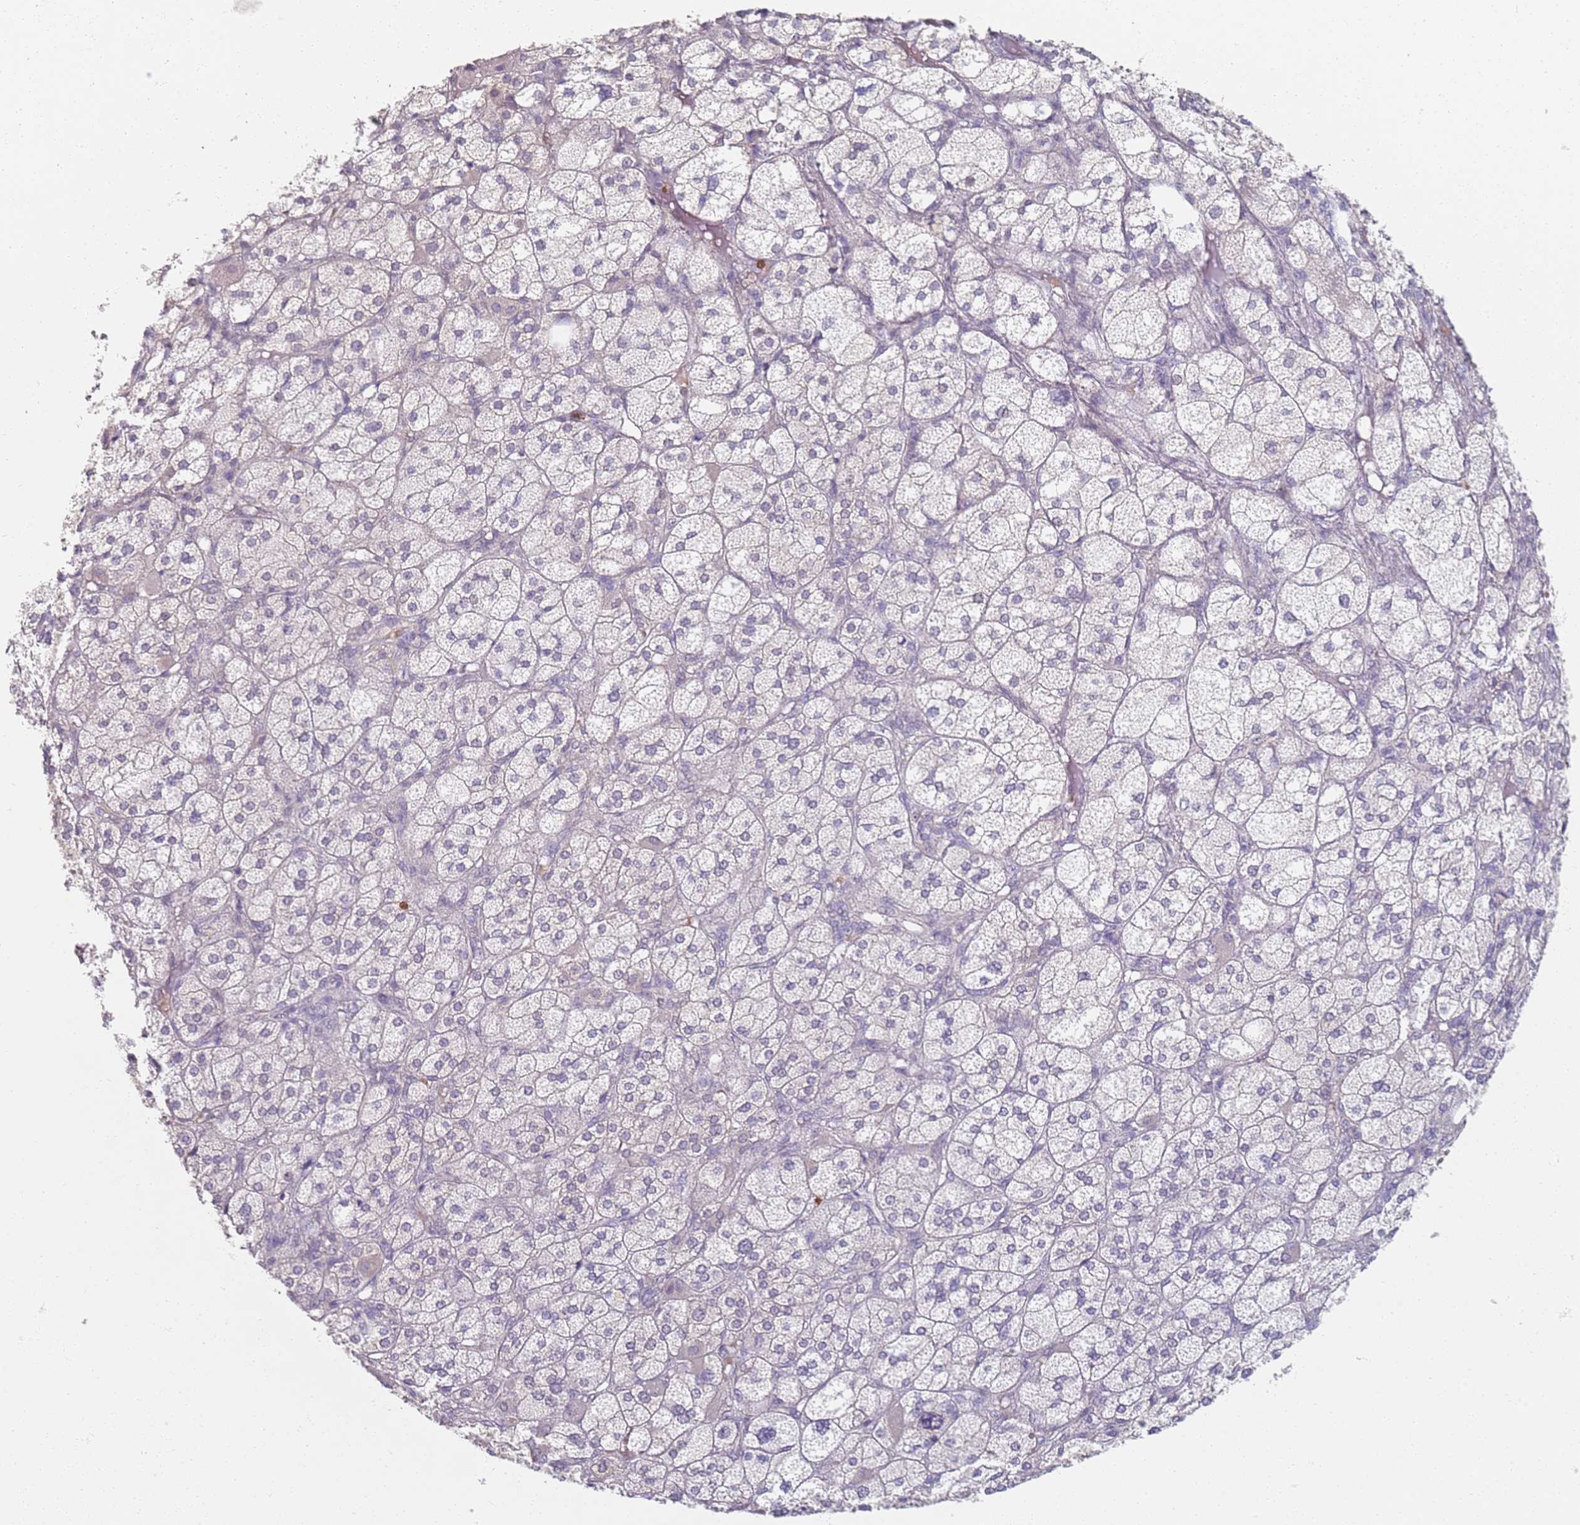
{"staining": {"intensity": "weak", "quantity": "<25%", "location": "nuclear"}, "tissue": "adrenal gland", "cell_type": "Glandular cells", "image_type": "normal", "snomed": [{"axis": "morphology", "description": "Normal tissue, NOS"}, {"axis": "topography", "description": "Adrenal gland"}], "caption": "High magnification brightfield microscopy of unremarkable adrenal gland stained with DAB (3,3'-diaminobenzidine) (brown) and counterstained with hematoxylin (blue): glandular cells show no significant staining.", "gene": "CD40LG", "patient": {"sex": "female", "age": 61}}